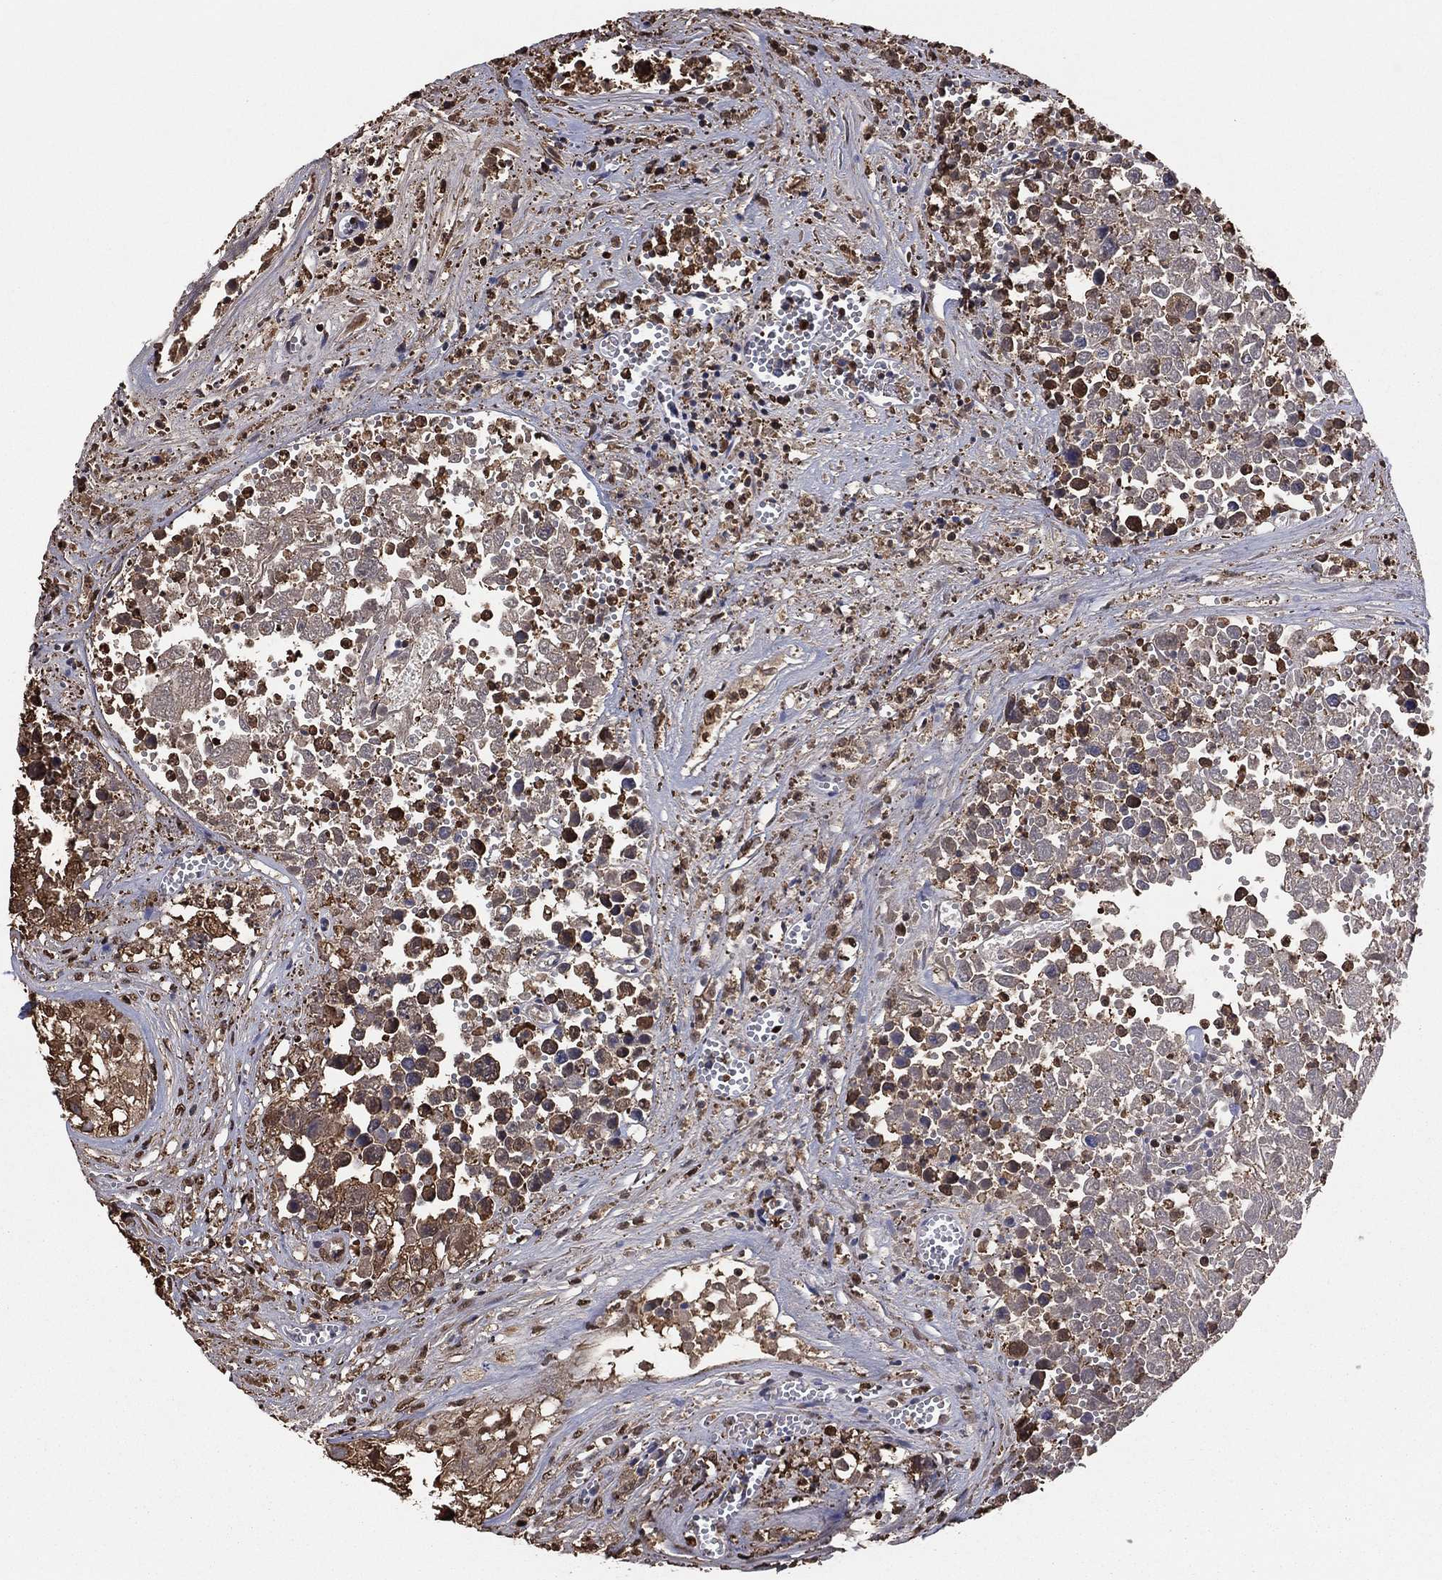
{"staining": {"intensity": "moderate", "quantity": "<25%", "location": "cytoplasmic/membranous"}, "tissue": "testis cancer", "cell_type": "Tumor cells", "image_type": "cancer", "snomed": [{"axis": "morphology", "description": "Seminoma, NOS"}, {"axis": "morphology", "description": "Carcinoma, Embryonal, NOS"}, {"axis": "topography", "description": "Testis"}], "caption": "This is a photomicrograph of immunohistochemistry staining of testis cancer, which shows moderate expression in the cytoplasmic/membranous of tumor cells.", "gene": "GAPDH", "patient": {"sex": "male", "age": 22}}